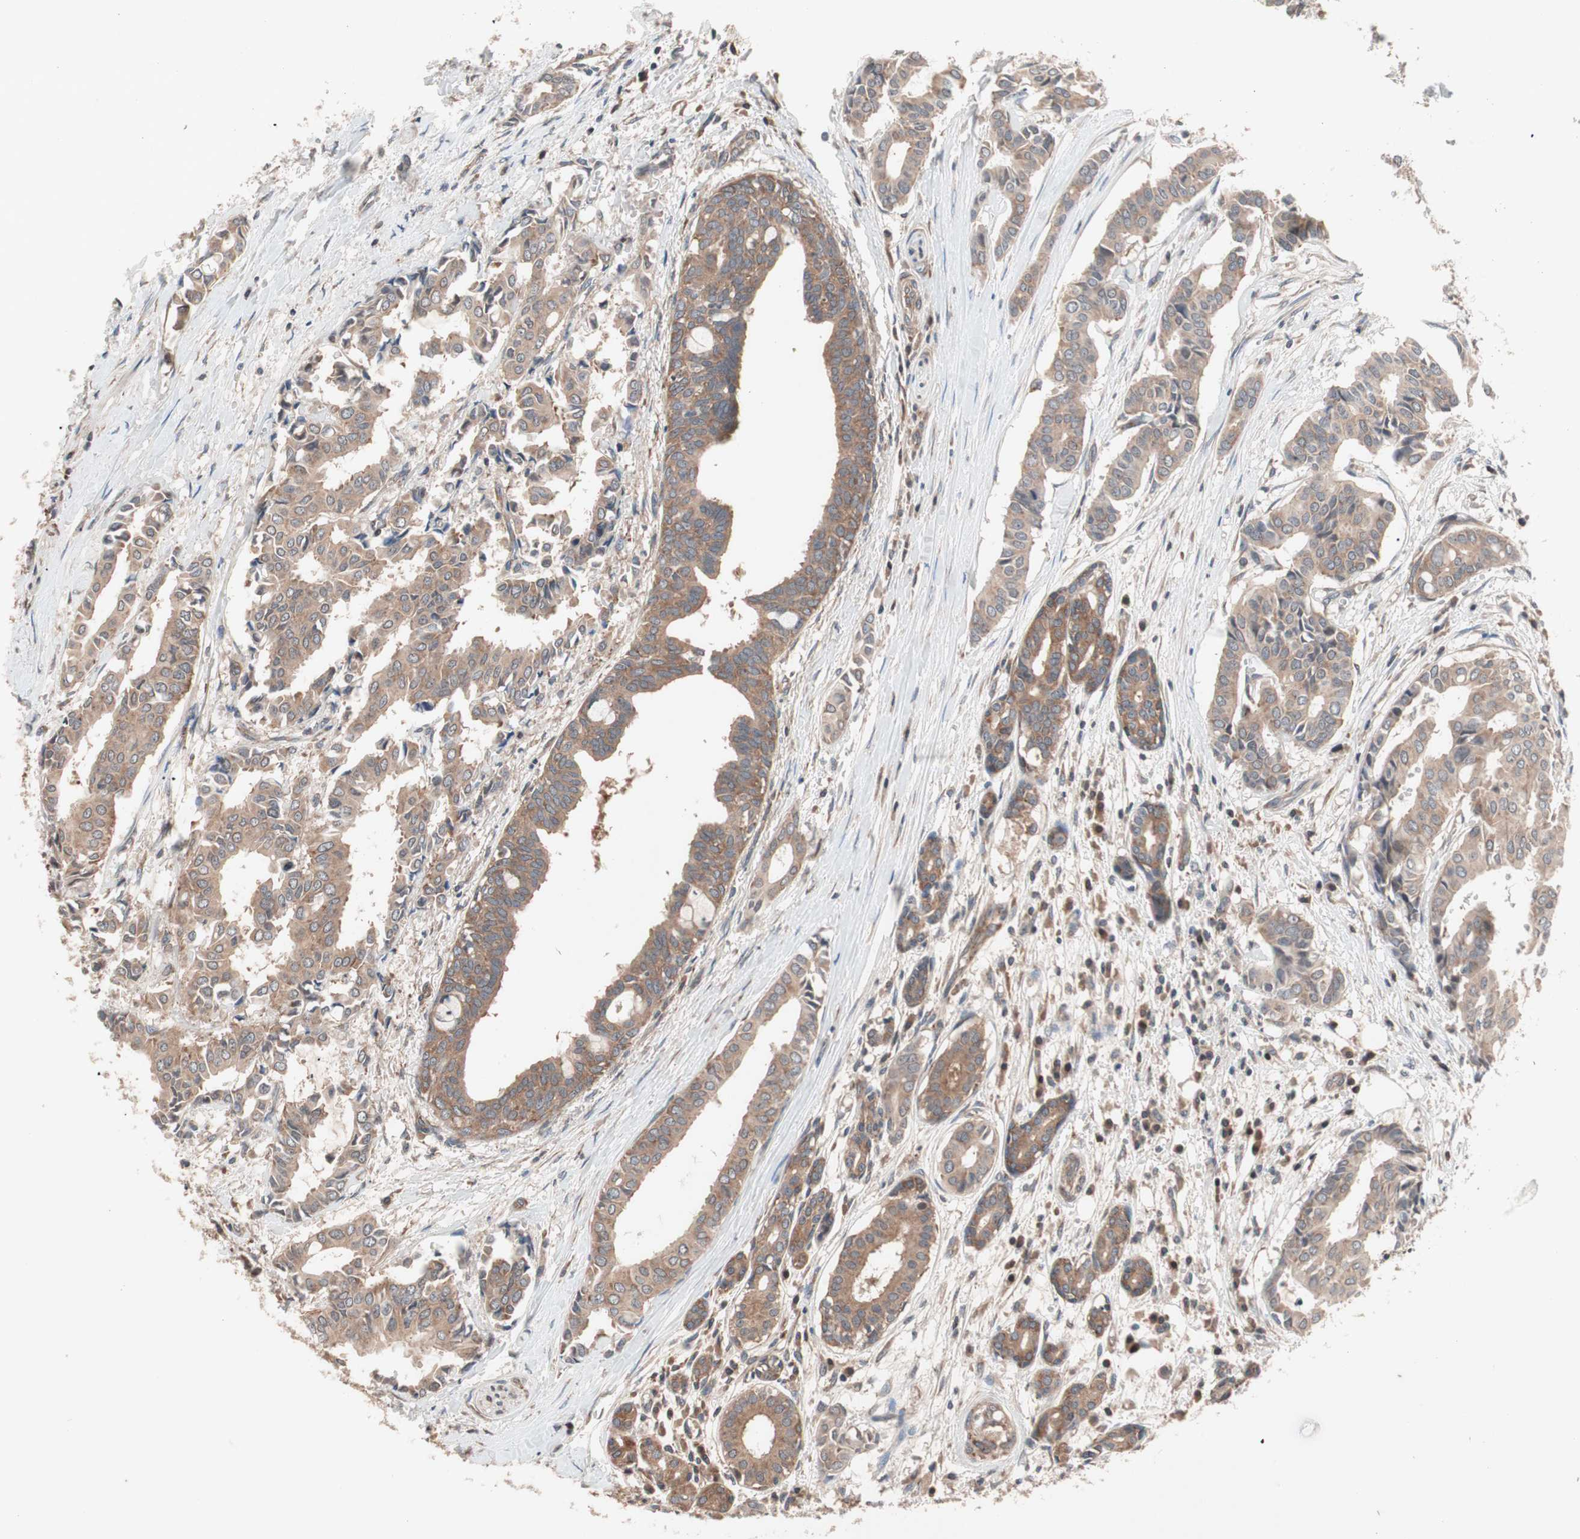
{"staining": {"intensity": "weak", "quantity": ">75%", "location": "cytoplasmic/membranous"}, "tissue": "head and neck cancer", "cell_type": "Tumor cells", "image_type": "cancer", "snomed": [{"axis": "morphology", "description": "Adenocarcinoma, NOS"}, {"axis": "topography", "description": "Salivary gland"}, {"axis": "topography", "description": "Head-Neck"}], "caption": "Human head and neck cancer stained with a protein marker demonstrates weak staining in tumor cells.", "gene": "IRS1", "patient": {"sex": "female", "age": 59}}